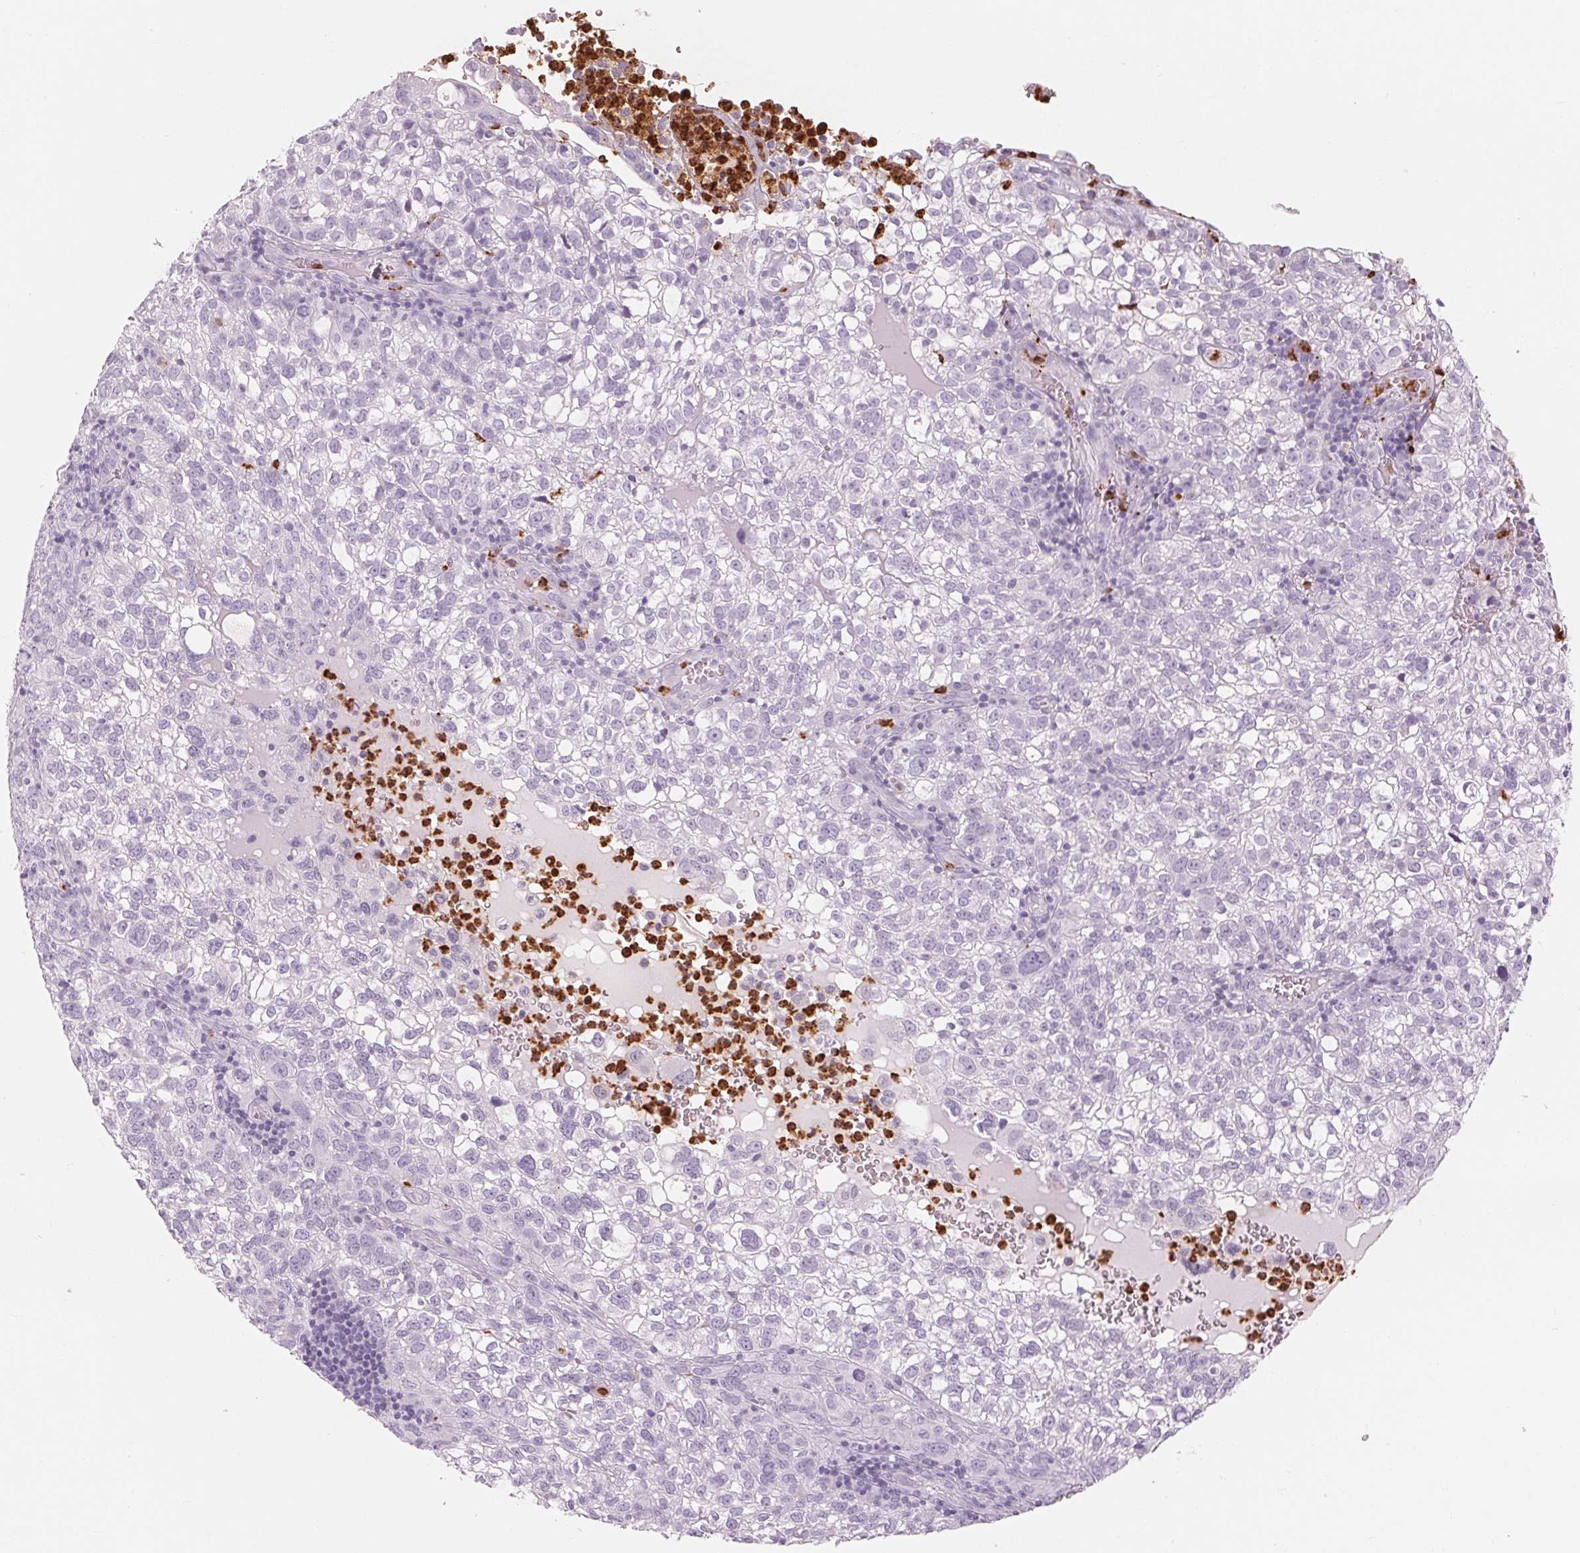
{"staining": {"intensity": "negative", "quantity": "none", "location": "none"}, "tissue": "cervical cancer", "cell_type": "Tumor cells", "image_type": "cancer", "snomed": [{"axis": "morphology", "description": "Squamous cell carcinoma, NOS"}, {"axis": "topography", "description": "Cervix"}], "caption": "Immunohistochemistry (IHC) image of neoplastic tissue: cervical cancer stained with DAB (3,3'-diaminobenzidine) exhibits no significant protein positivity in tumor cells.", "gene": "KLK7", "patient": {"sex": "female", "age": 55}}